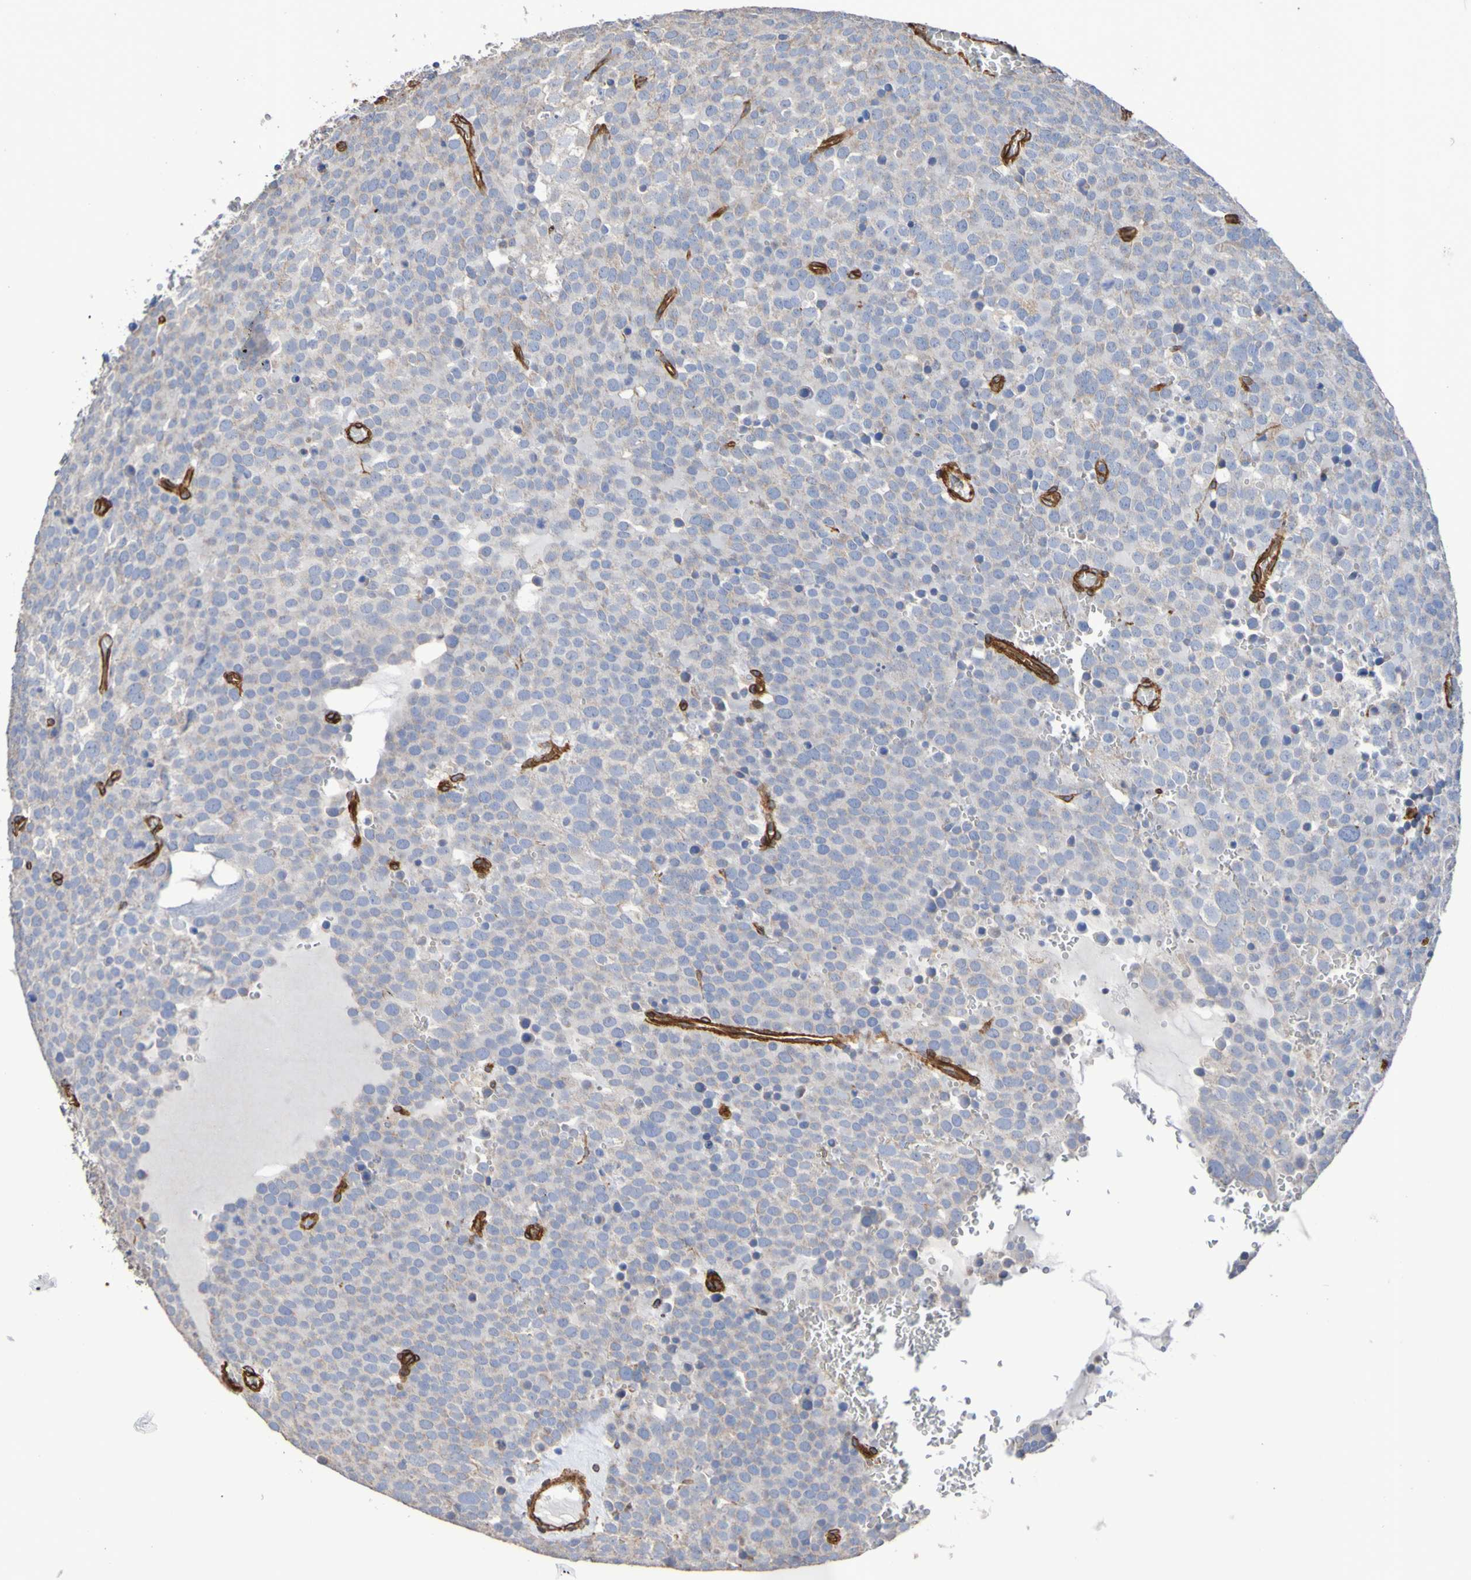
{"staining": {"intensity": "weak", "quantity": "25%-75%", "location": "cytoplasmic/membranous"}, "tissue": "testis cancer", "cell_type": "Tumor cells", "image_type": "cancer", "snomed": [{"axis": "morphology", "description": "Seminoma, NOS"}, {"axis": "topography", "description": "Testis"}], "caption": "High-magnification brightfield microscopy of testis cancer stained with DAB (3,3'-diaminobenzidine) (brown) and counterstained with hematoxylin (blue). tumor cells exhibit weak cytoplasmic/membranous positivity is appreciated in approximately25%-75% of cells.", "gene": "ELMOD3", "patient": {"sex": "male", "age": 71}}